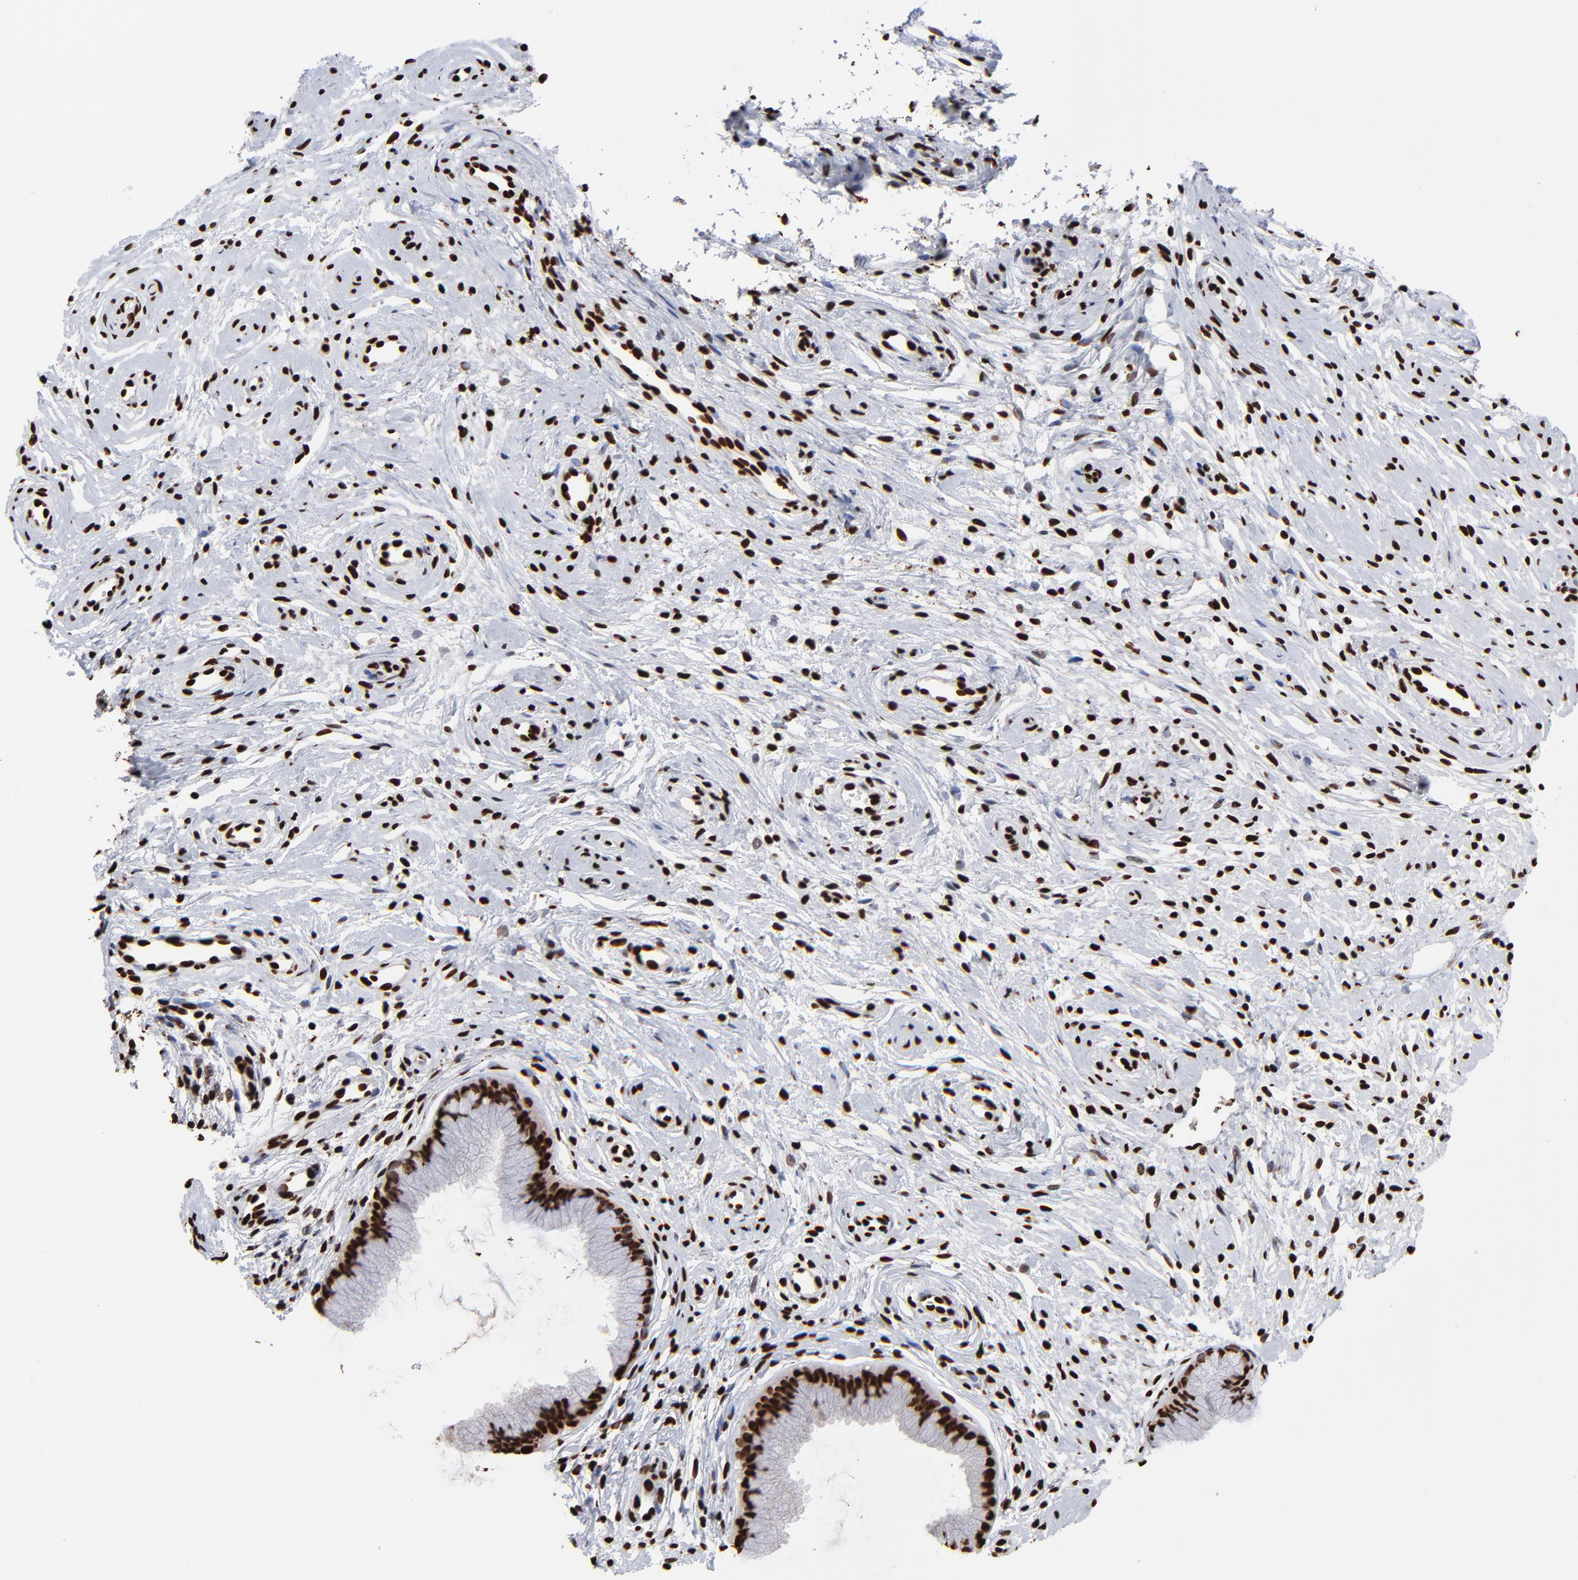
{"staining": {"intensity": "strong", "quantity": ">75%", "location": "nuclear"}, "tissue": "cervix", "cell_type": "Glandular cells", "image_type": "normal", "snomed": [{"axis": "morphology", "description": "Normal tissue, NOS"}, {"axis": "topography", "description": "Cervix"}], "caption": "The image exhibits immunohistochemical staining of normal cervix. There is strong nuclear expression is identified in about >75% of glandular cells. (Stains: DAB (3,3'-diaminobenzidine) in brown, nuclei in blue, Microscopy: brightfield microscopy at high magnification).", "gene": "ZNF544", "patient": {"sex": "female", "age": 39}}